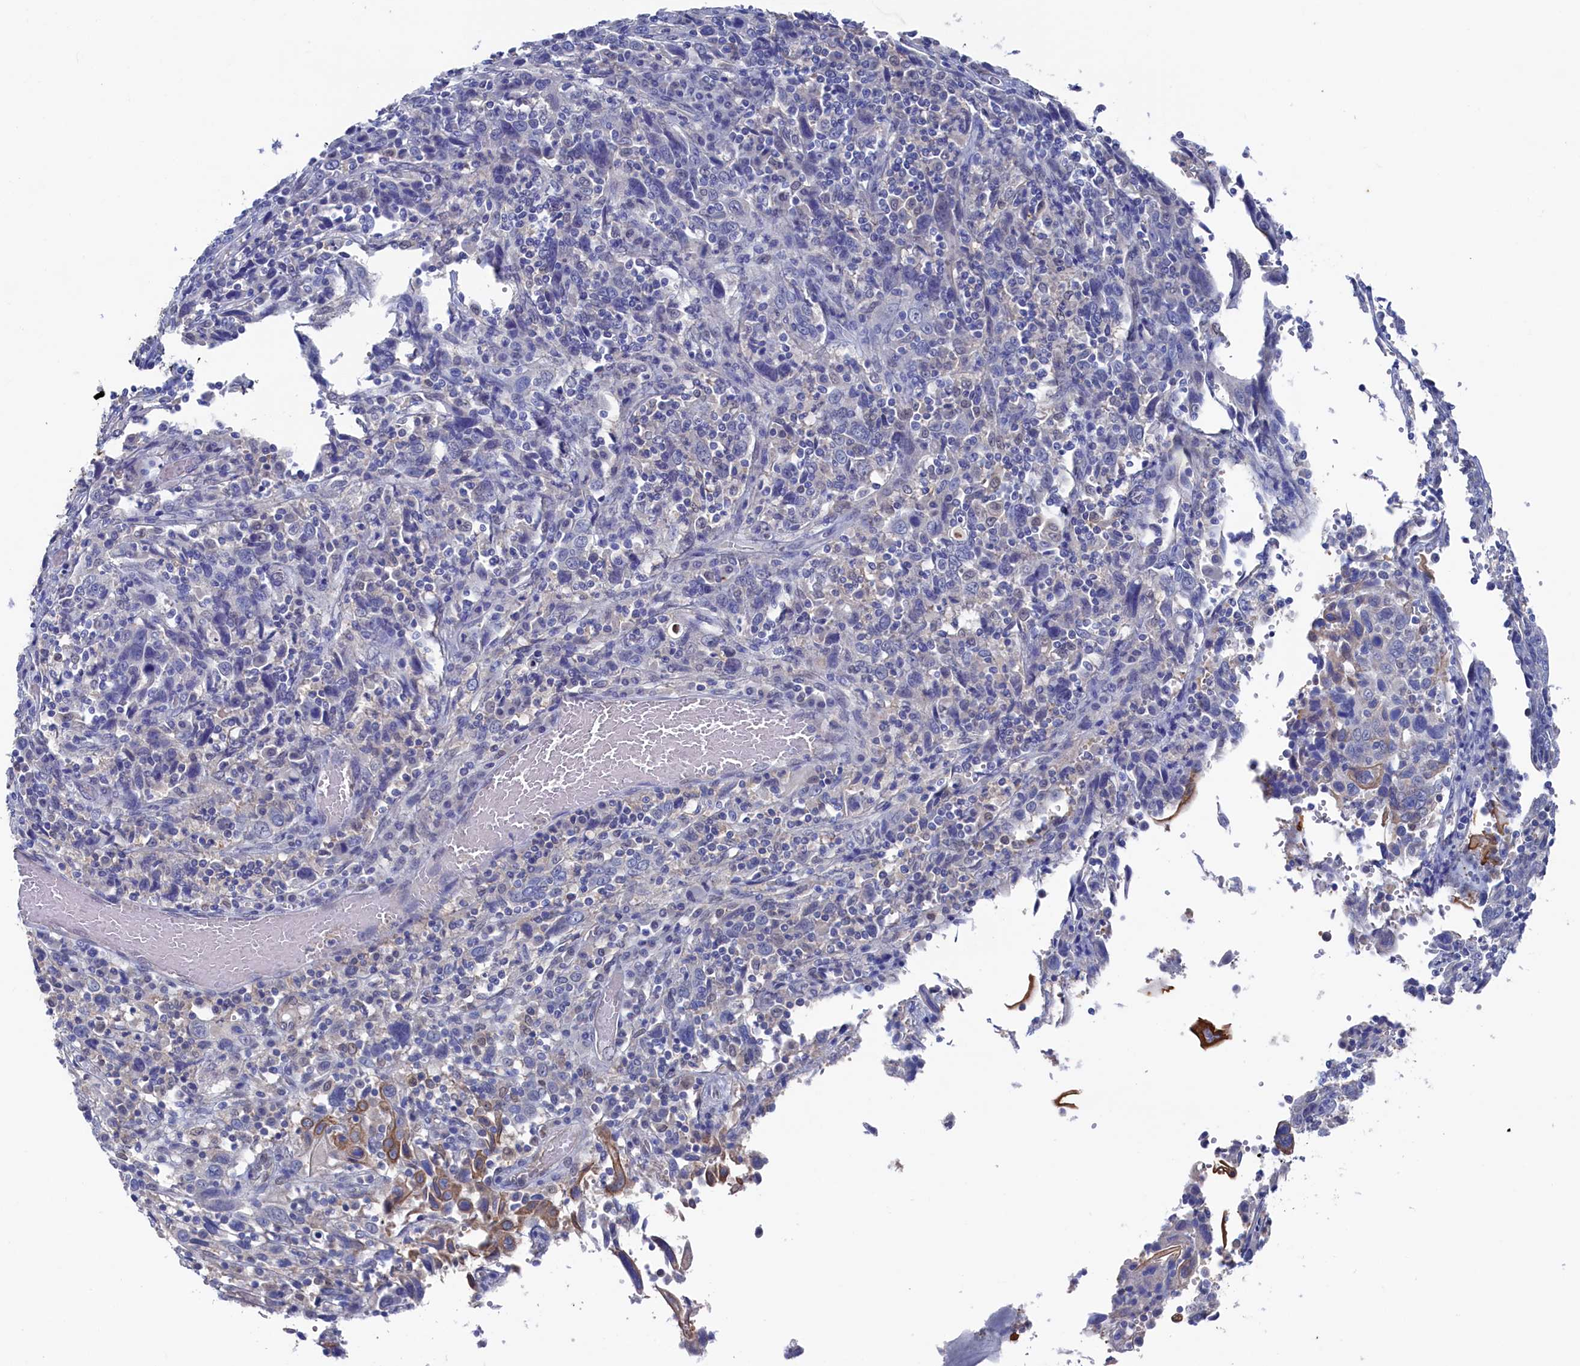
{"staining": {"intensity": "negative", "quantity": "none", "location": "none"}, "tissue": "cervical cancer", "cell_type": "Tumor cells", "image_type": "cancer", "snomed": [{"axis": "morphology", "description": "Squamous cell carcinoma, NOS"}, {"axis": "topography", "description": "Cervix"}], "caption": "Image shows no significant protein staining in tumor cells of cervical cancer (squamous cell carcinoma).", "gene": "RNH1", "patient": {"sex": "female", "age": 46}}